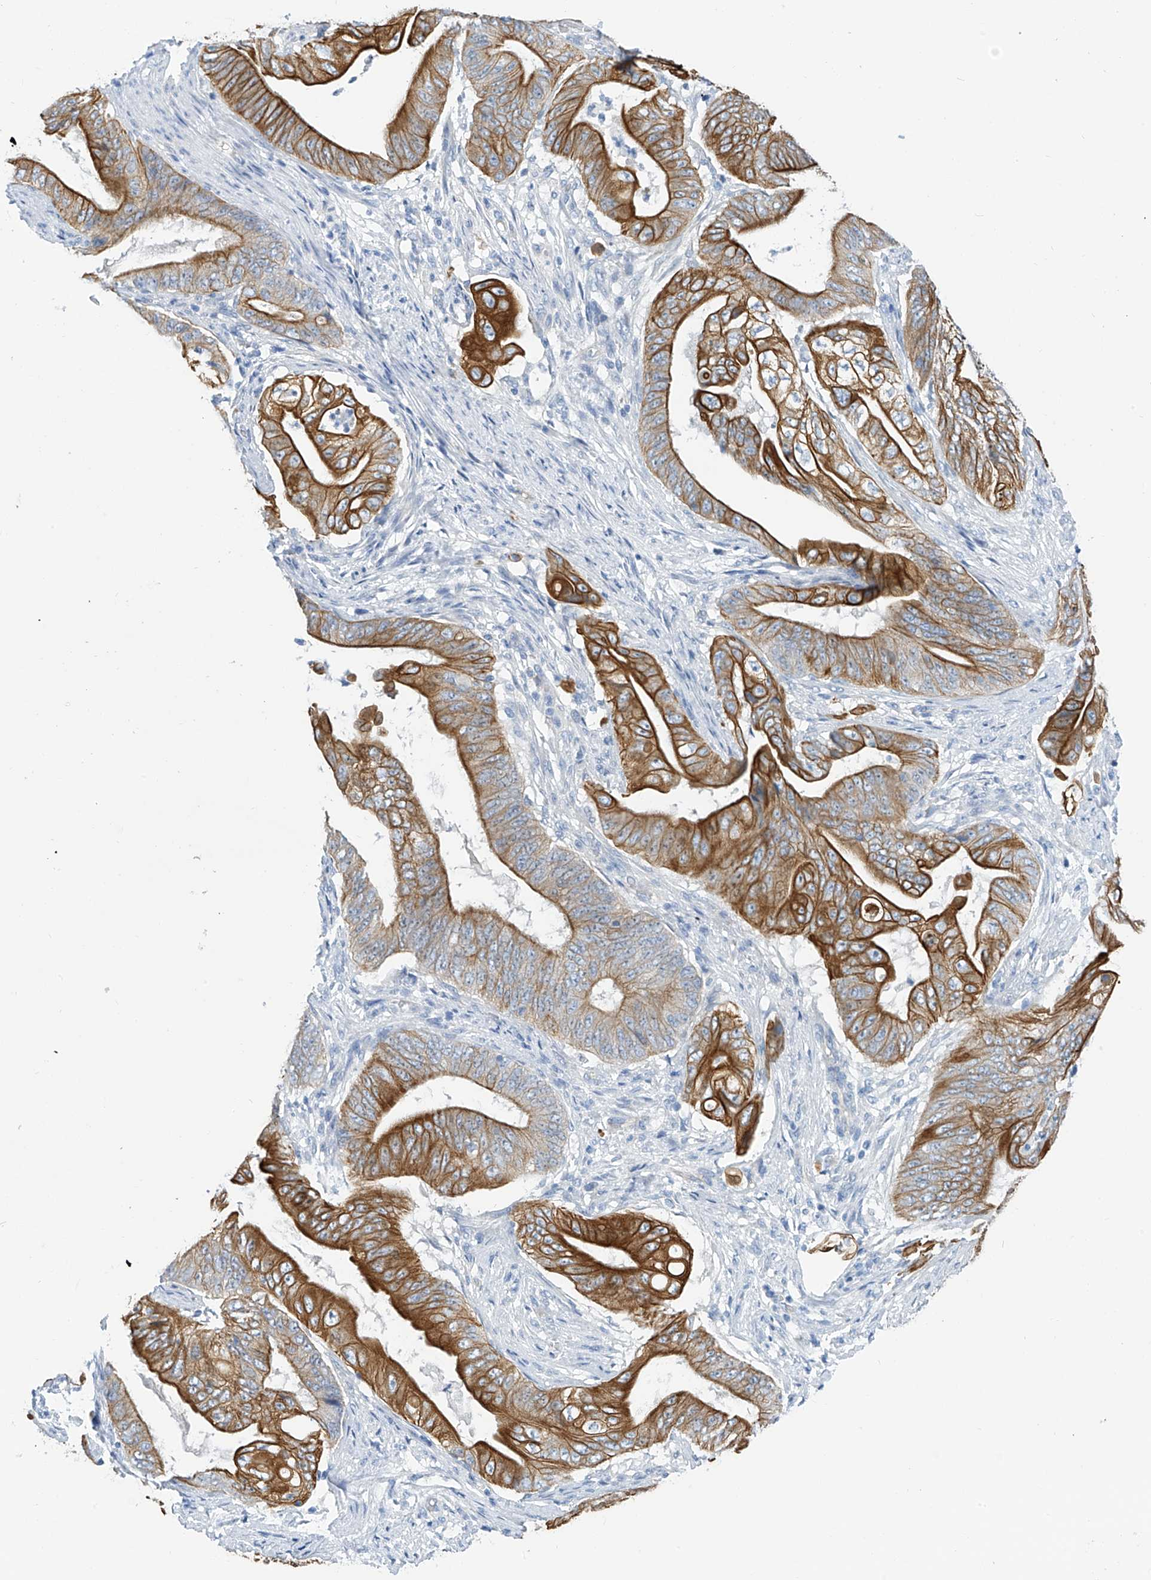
{"staining": {"intensity": "strong", "quantity": ">75%", "location": "cytoplasmic/membranous"}, "tissue": "stomach cancer", "cell_type": "Tumor cells", "image_type": "cancer", "snomed": [{"axis": "morphology", "description": "Adenocarcinoma, NOS"}, {"axis": "topography", "description": "Stomach"}], "caption": "Adenocarcinoma (stomach) stained with immunohistochemistry shows strong cytoplasmic/membranous staining in about >75% of tumor cells.", "gene": "PIK3C2B", "patient": {"sex": "female", "age": 73}}